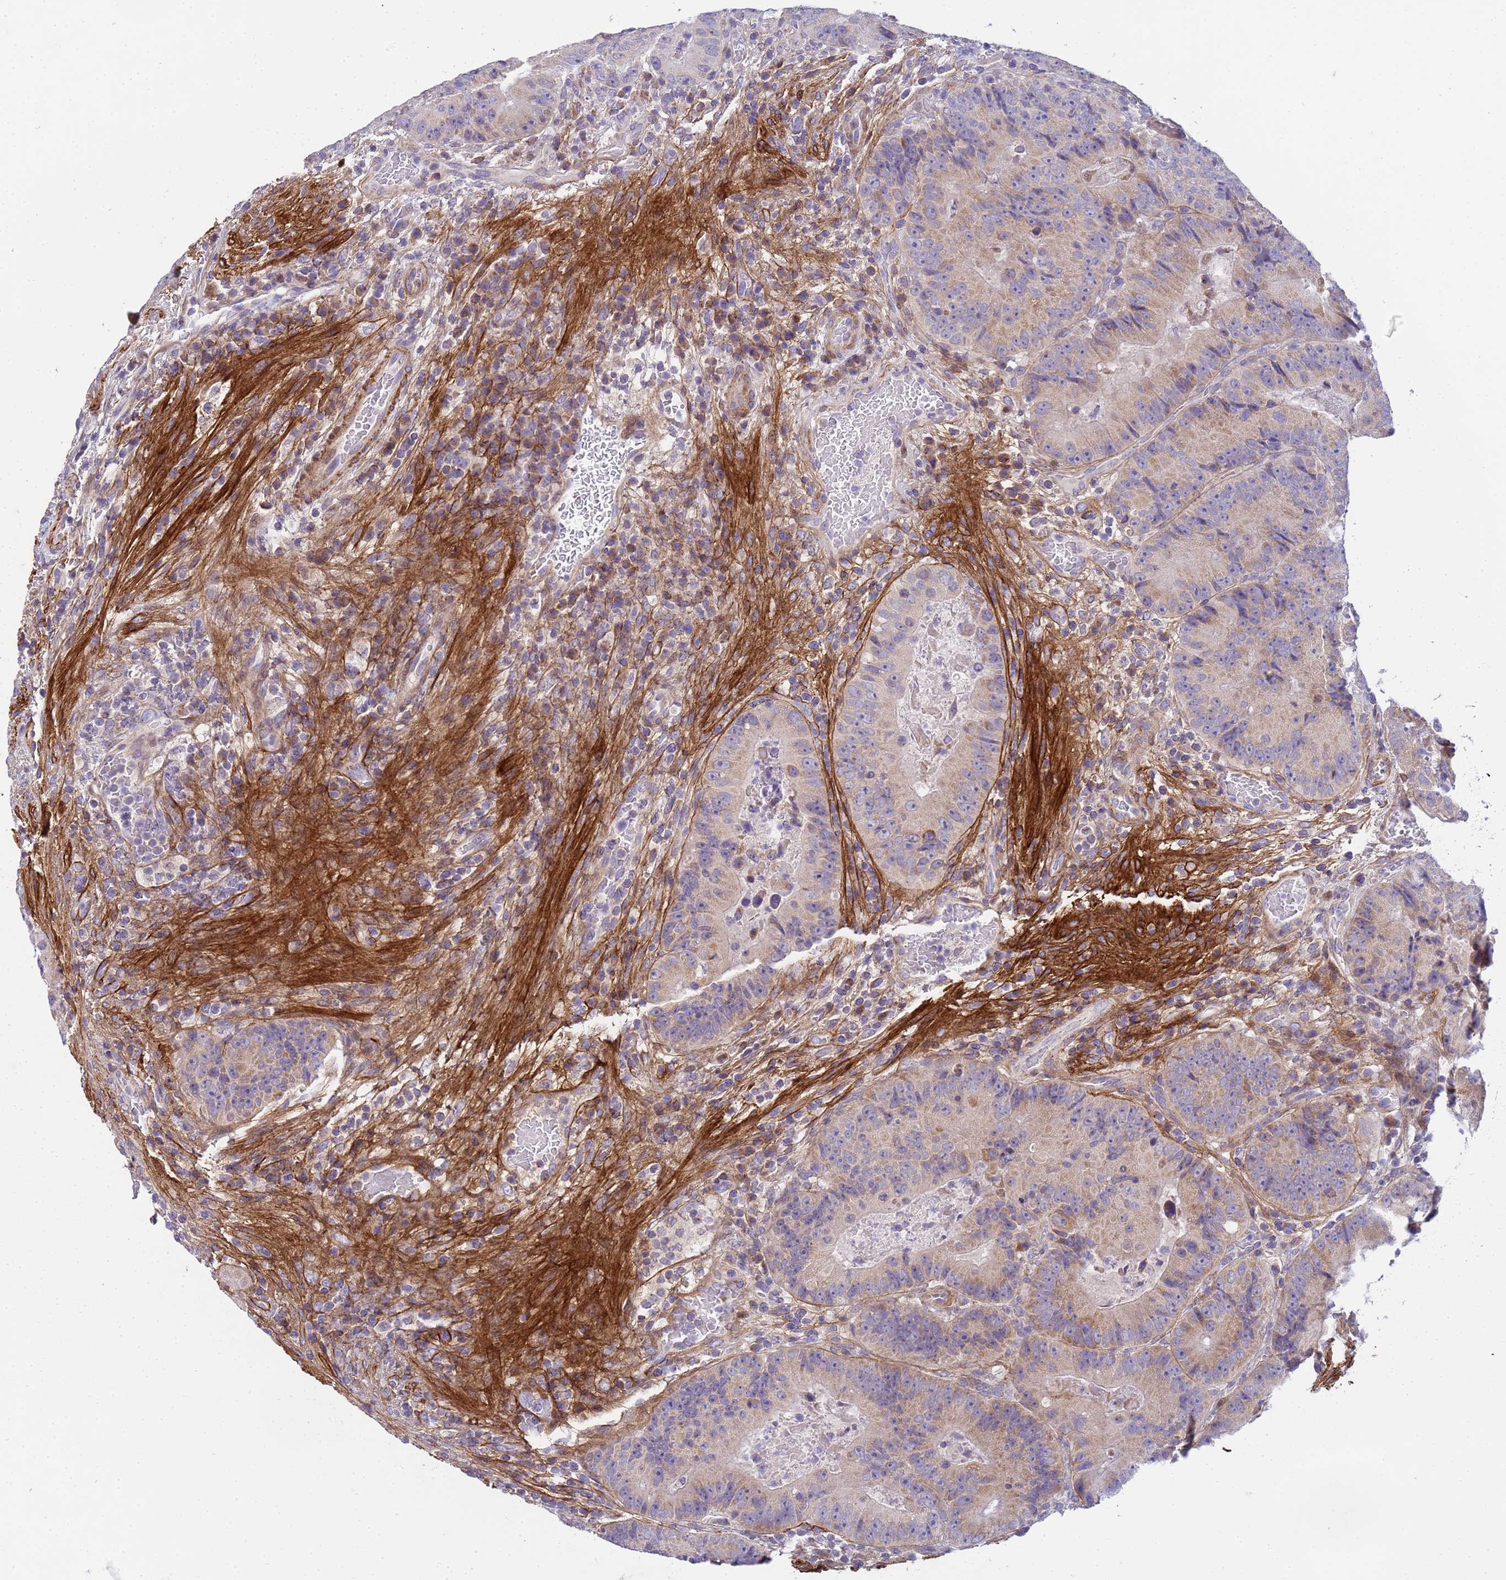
{"staining": {"intensity": "moderate", "quantity": "<25%", "location": "cytoplasmic/membranous"}, "tissue": "colorectal cancer", "cell_type": "Tumor cells", "image_type": "cancer", "snomed": [{"axis": "morphology", "description": "Adenocarcinoma, NOS"}, {"axis": "topography", "description": "Colon"}], "caption": "Immunohistochemical staining of human colorectal cancer (adenocarcinoma) demonstrates low levels of moderate cytoplasmic/membranous protein expression in approximately <25% of tumor cells.", "gene": "P2RX7", "patient": {"sex": "female", "age": 86}}